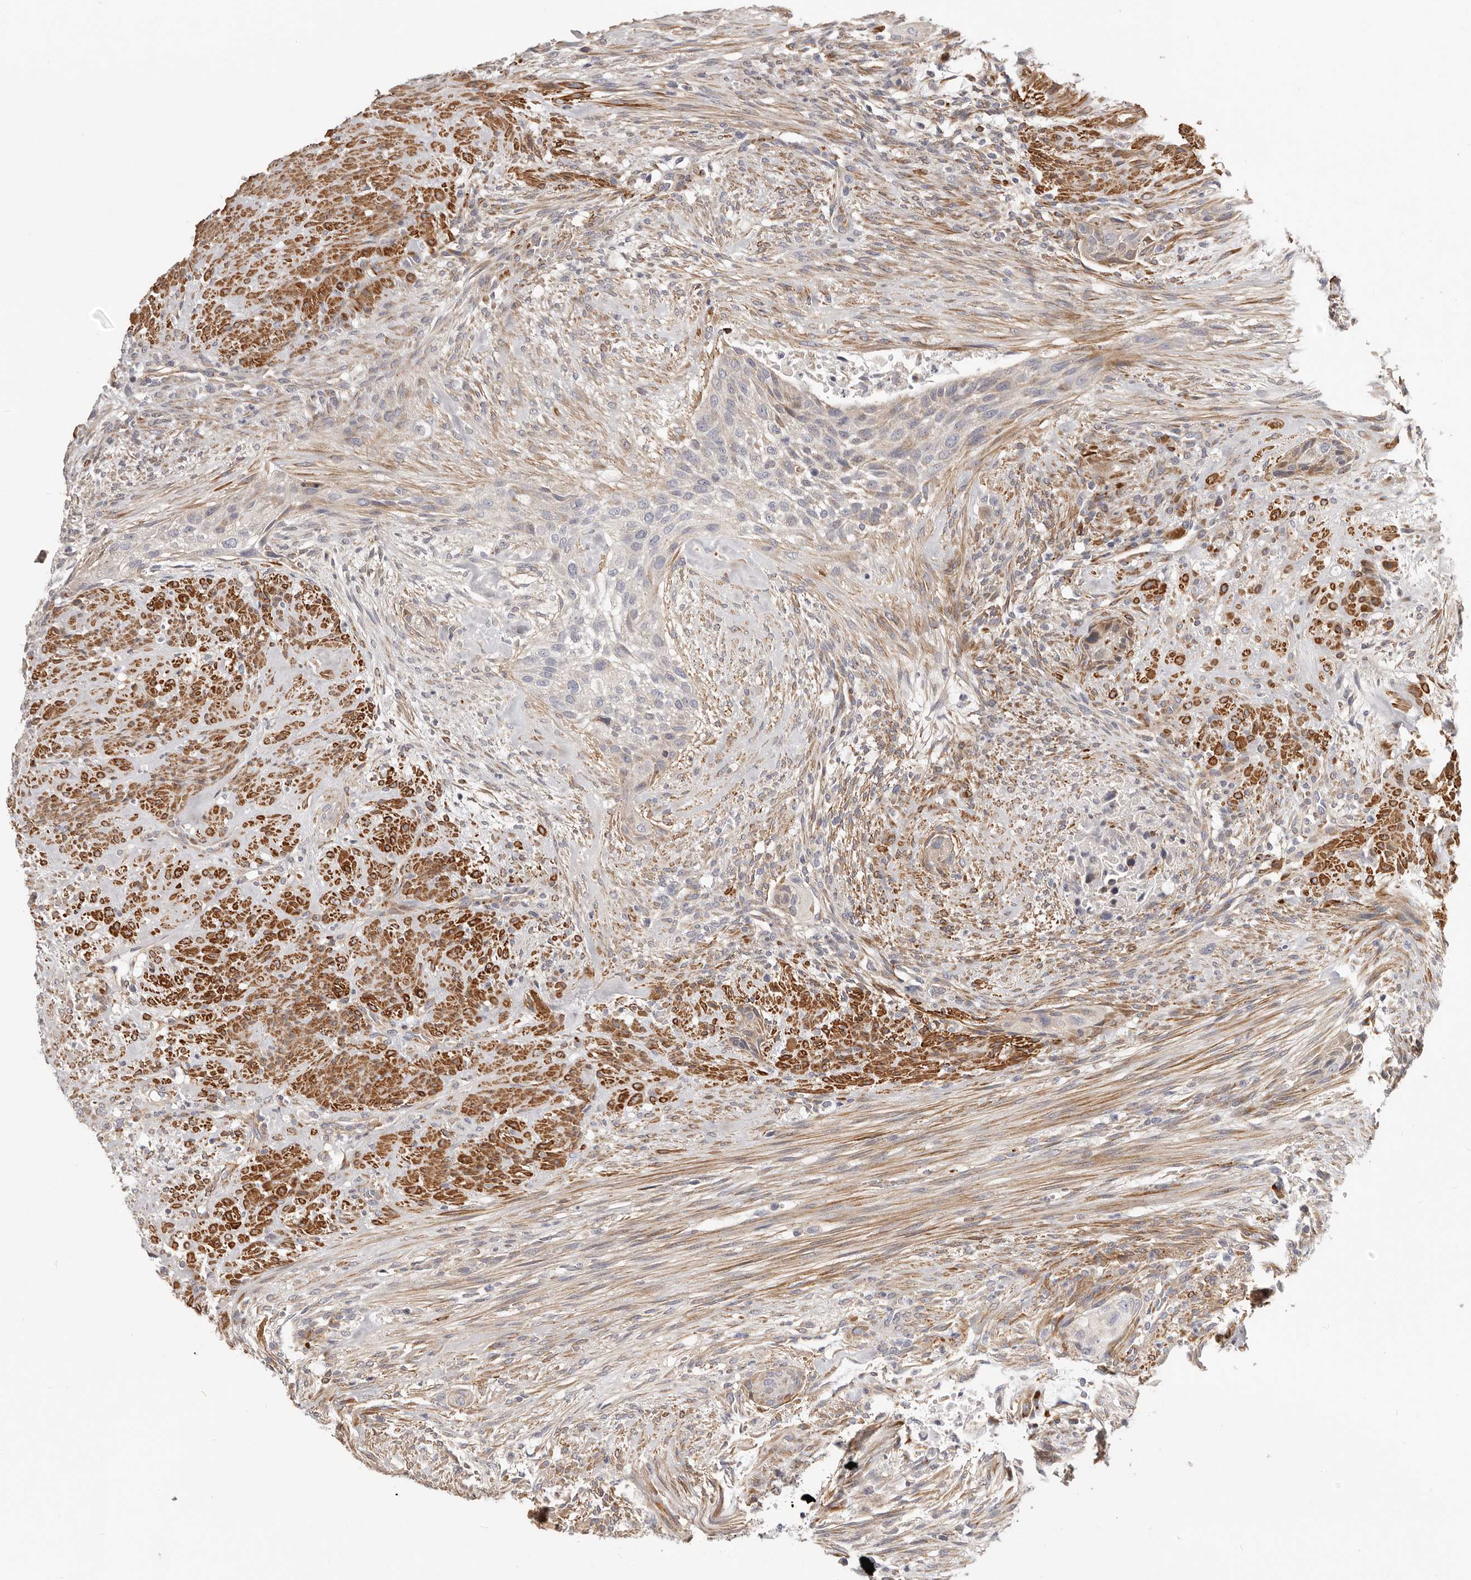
{"staining": {"intensity": "negative", "quantity": "none", "location": "none"}, "tissue": "urothelial cancer", "cell_type": "Tumor cells", "image_type": "cancer", "snomed": [{"axis": "morphology", "description": "Urothelial carcinoma, High grade"}, {"axis": "topography", "description": "Urinary bladder"}], "caption": "This is a micrograph of IHC staining of urothelial carcinoma (high-grade), which shows no staining in tumor cells.", "gene": "MRPS10", "patient": {"sex": "male", "age": 35}}